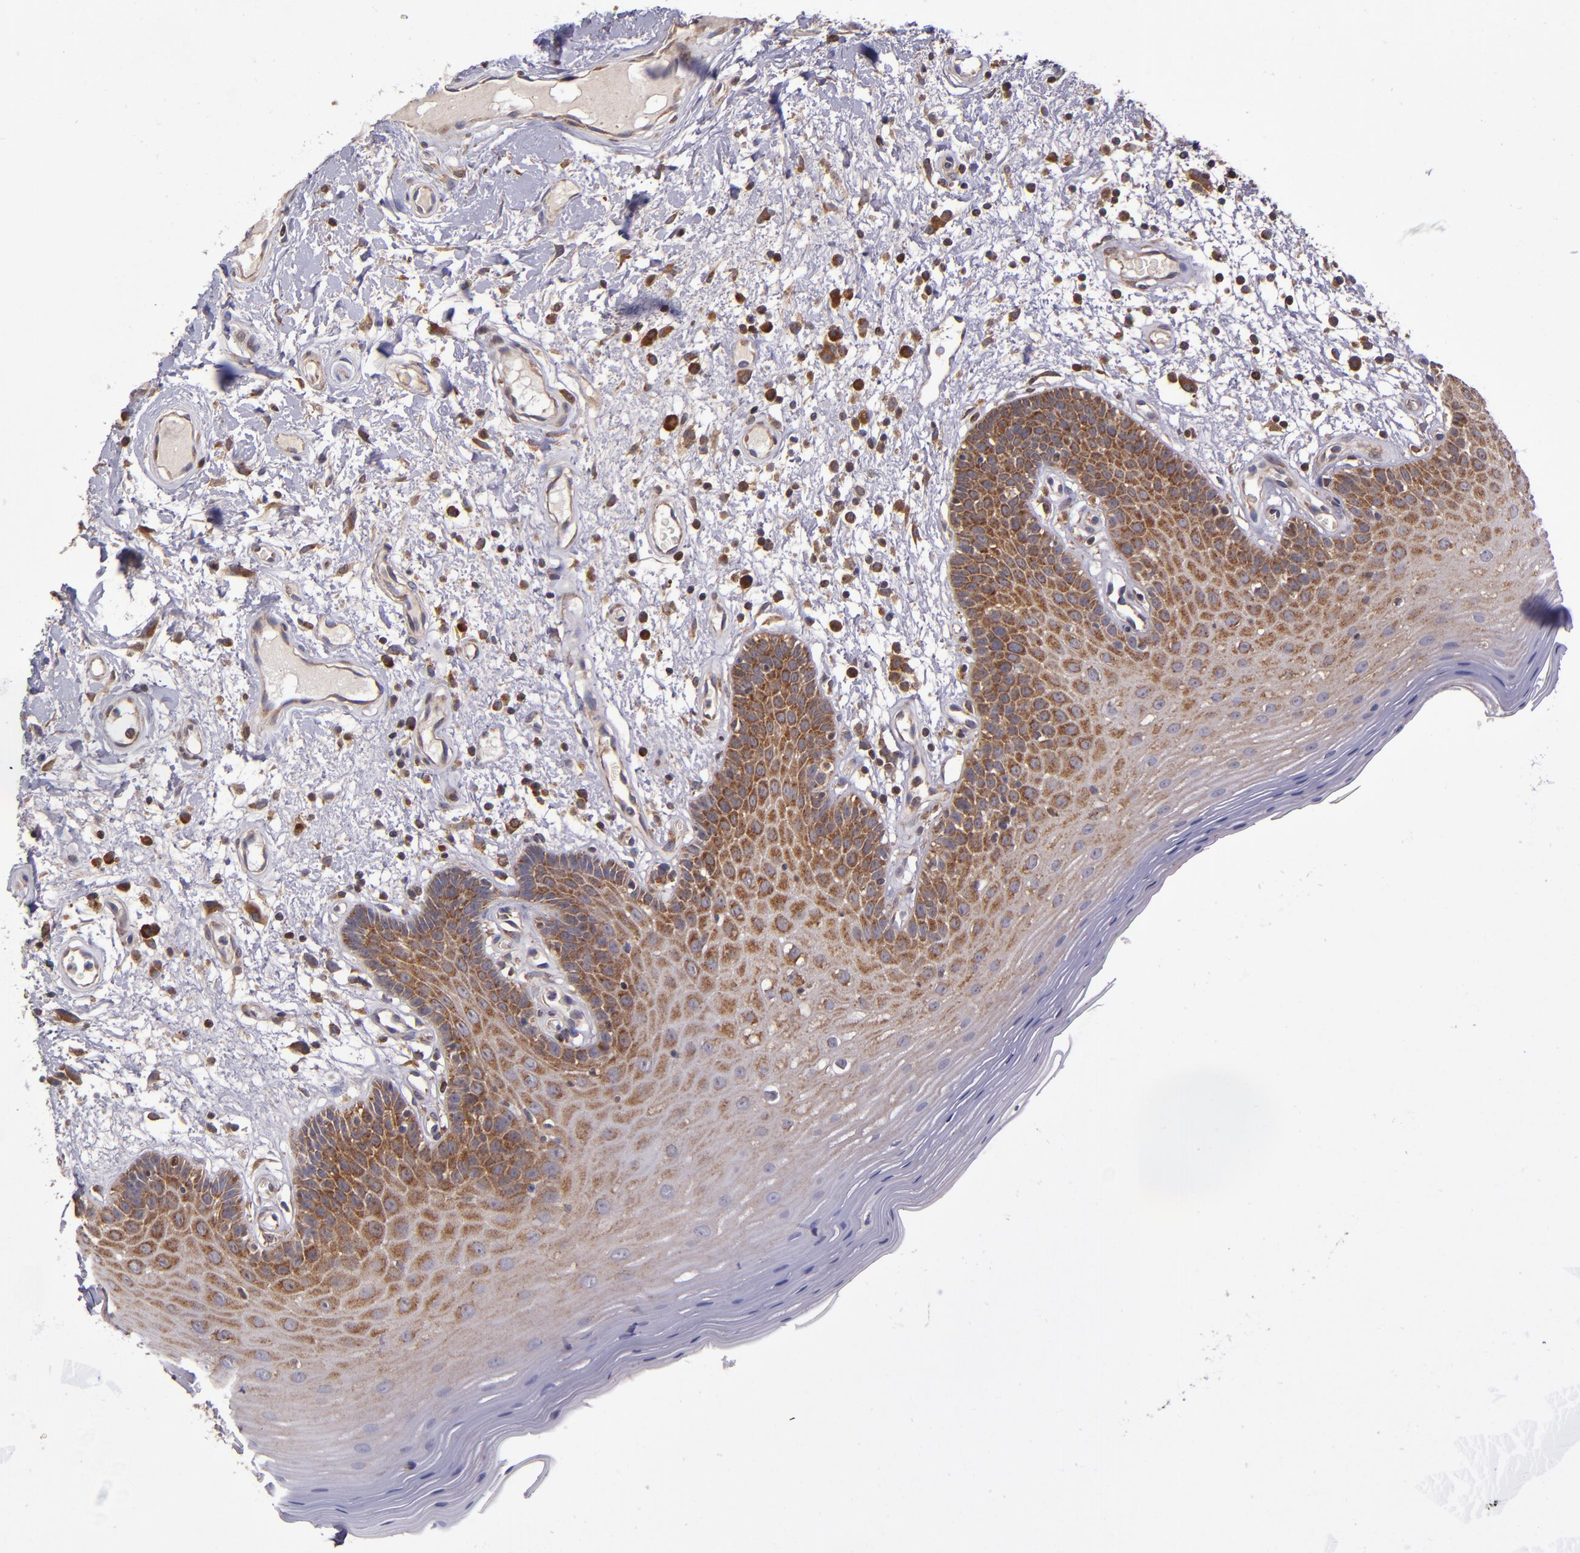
{"staining": {"intensity": "strong", "quantity": ">75%", "location": "cytoplasmic/membranous"}, "tissue": "oral mucosa", "cell_type": "Squamous epithelial cells", "image_type": "normal", "snomed": [{"axis": "morphology", "description": "Normal tissue, NOS"}, {"axis": "morphology", "description": "Squamous cell carcinoma, NOS"}, {"axis": "topography", "description": "Skeletal muscle"}, {"axis": "topography", "description": "Oral tissue"}, {"axis": "topography", "description": "Head-Neck"}], "caption": "Normal oral mucosa demonstrates strong cytoplasmic/membranous staining in approximately >75% of squamous epithelial cells.", "gene": "EIF4ENIF1", "patient": {"sex": "male", "age": 71}}